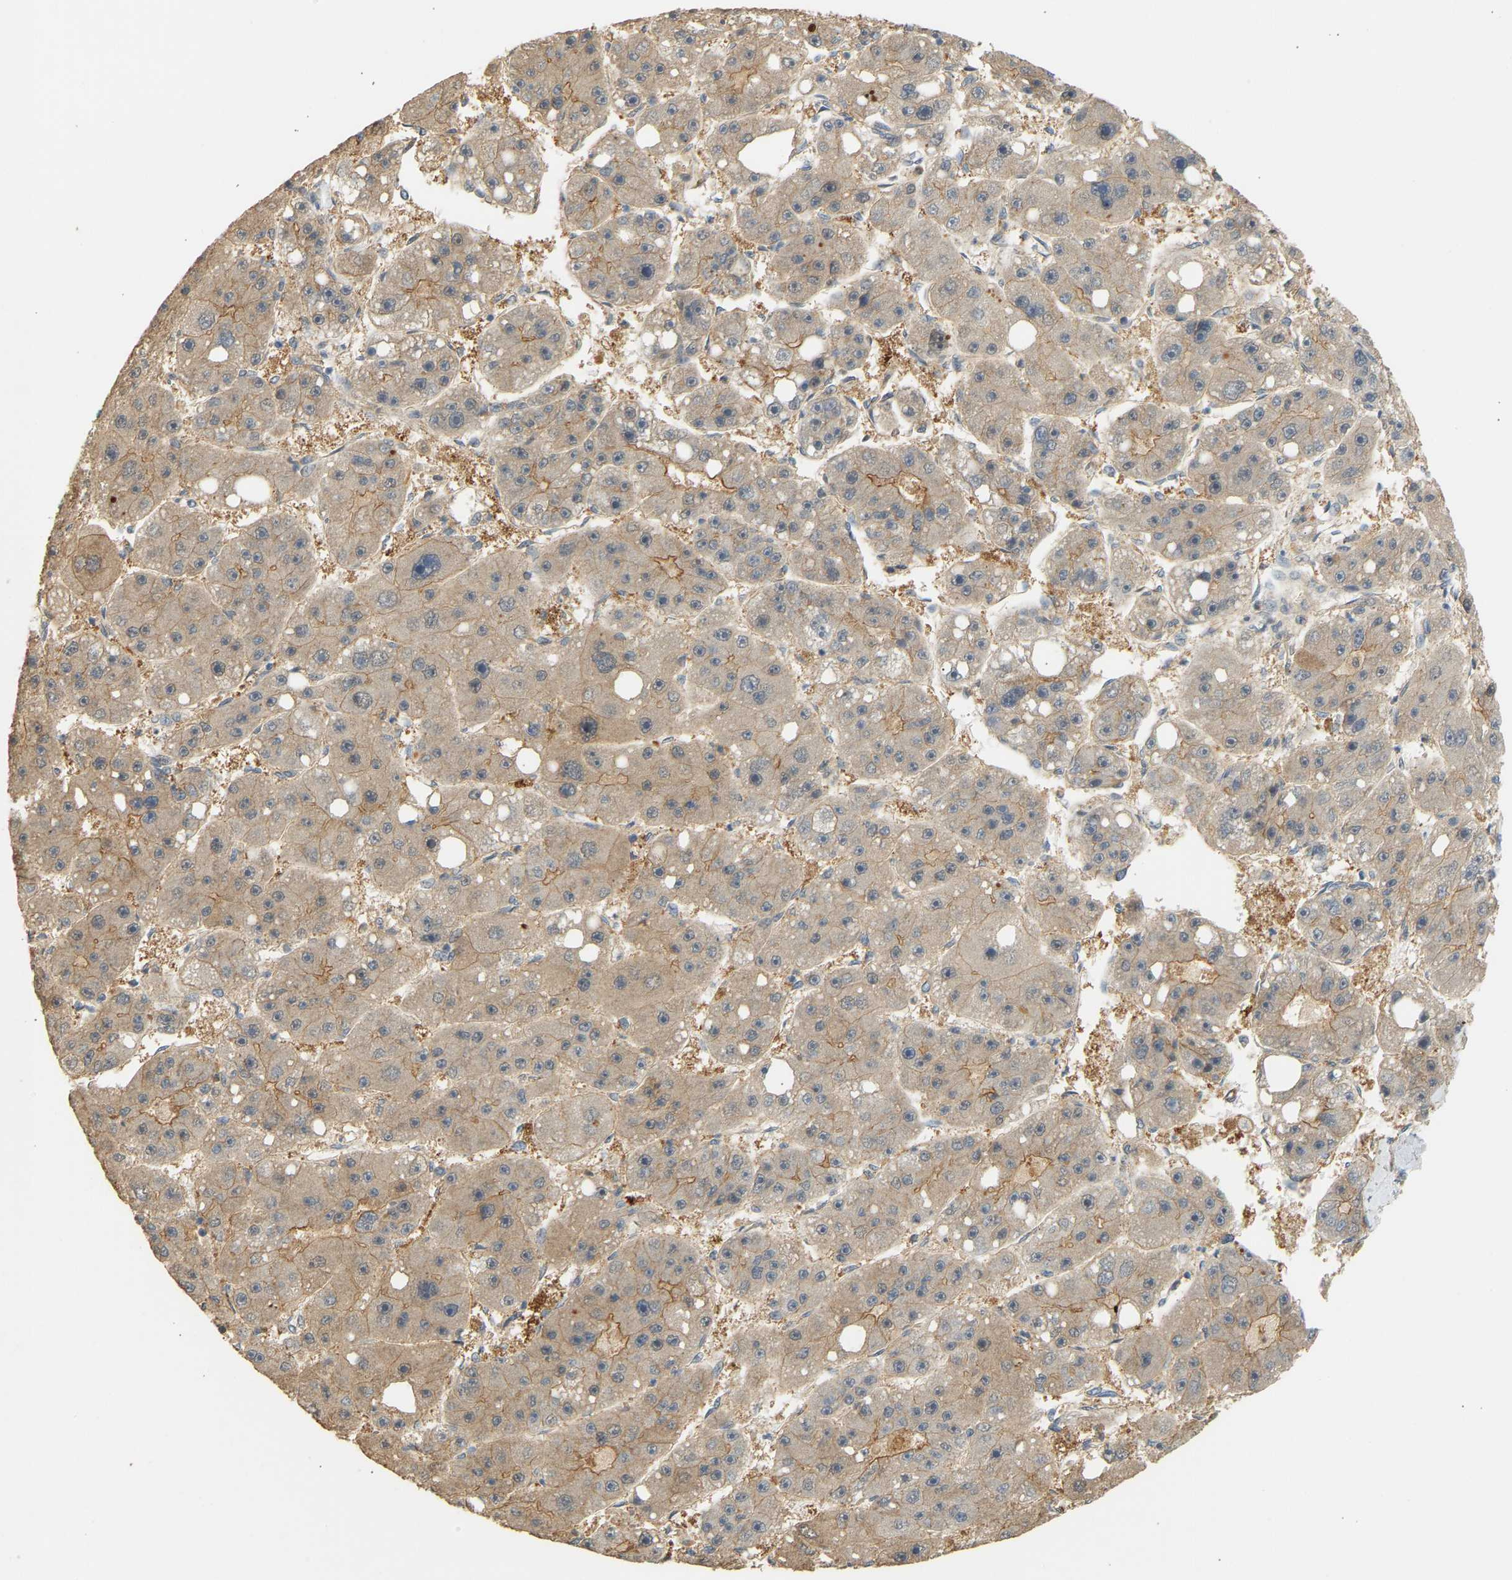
{"staining": {"intensity": "weak", "quantity": ">75%", "location": "cytoplasmic/membranous"}, "tissue": "liver cancer", "cell_type": "Tumor cells", "image_type": "cancer", "snomed": [{"axis": "morphology", "description": "Carcinoma, Hepatocellular, NOS"}, {"axis": "topography", "description": "Liver"}], "caption": "A brown stain shows weak cytoplasmic/membranous staining of a protein in hepatocellular carcinoma (liver) tumor cells.", "gene": "RGL1", "patient": {"sex": "female", "age": 61}}